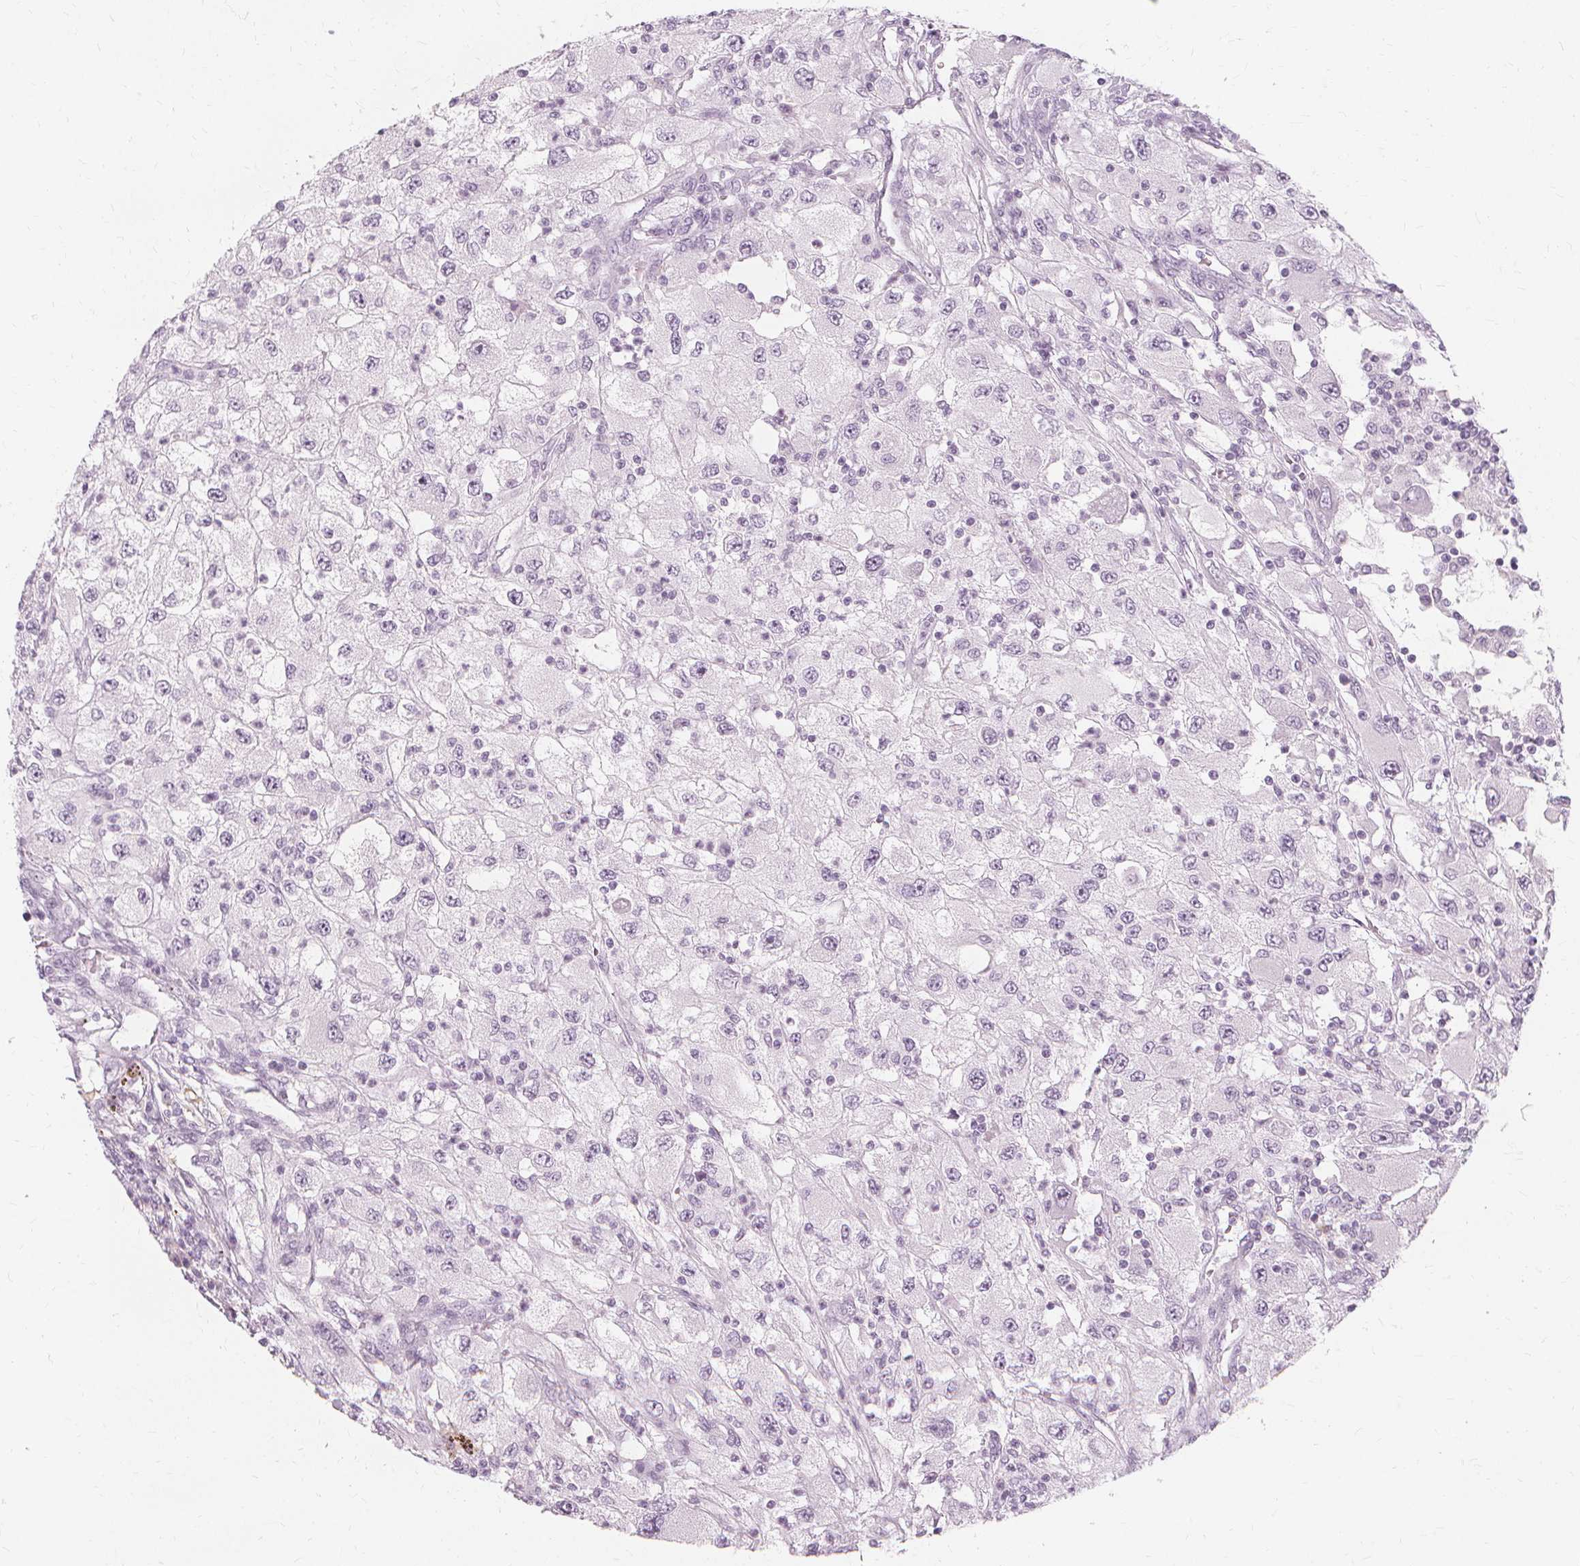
{"staining": {"intensity": "negative", "quantity": "none", "location": "none"}, "tissue": "renal cancer", "cell_type": "Tumor cells", "image_type": "cancer", "snomed": [{"axis": "morphology", "description": "Adenocarcinoma, NOS"}, {"axis": "topography", "description": "Kidney"}], "caption": "DAB (3,3'-diaminobenzidine) immunohistochemical staining of renal cancer exhibits no significant expression in tumor cells. The staining is performed using DAB brown chromogen with nuclei counter-stained in using hematoxylin.", "gene": "TFF1", "patient": {"sex": "female", "age": 67}}